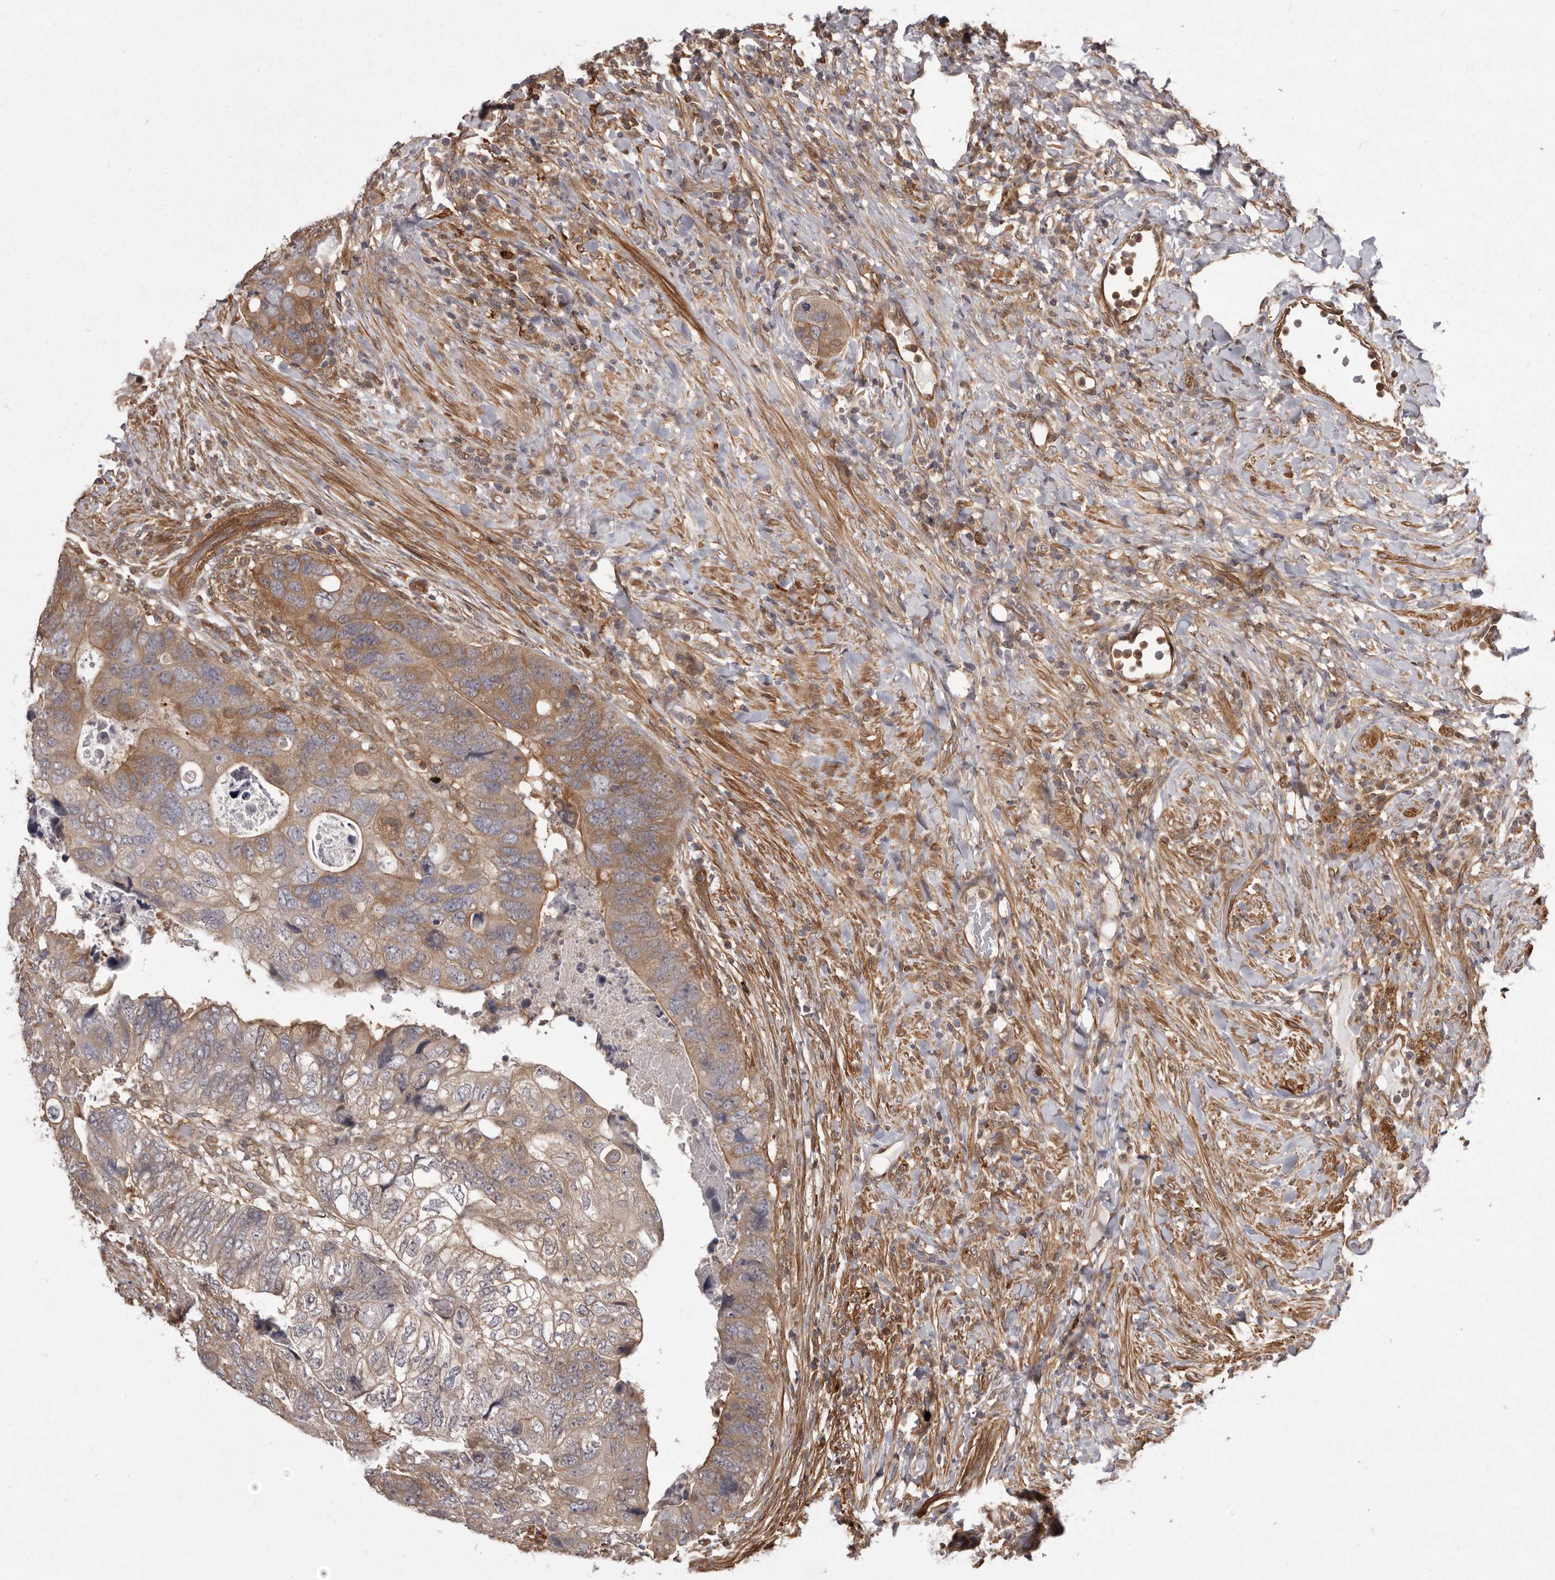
{"staining": {"intensity": "moderate", "quantity": ">75%", "location": "cytoplasmic/membranous"}, "tissue": "colorectal cancer", "cell_type": "Tumor cells", "image_type": "cancer", "snomed": [{"axis": "morphology", "description": "Adenocarcinoma, NOS"}, {"axis": "topography", "description": "Rectum"}], "caption": "Colorectal cancer stained with immunohistochemistry (IHC) reveals moderate cytoplasmic/membranous positivity in approximately >75% of tumor cells.", "gene": "NFKBIA", "patient": {"sex": "male", "age": 59}}